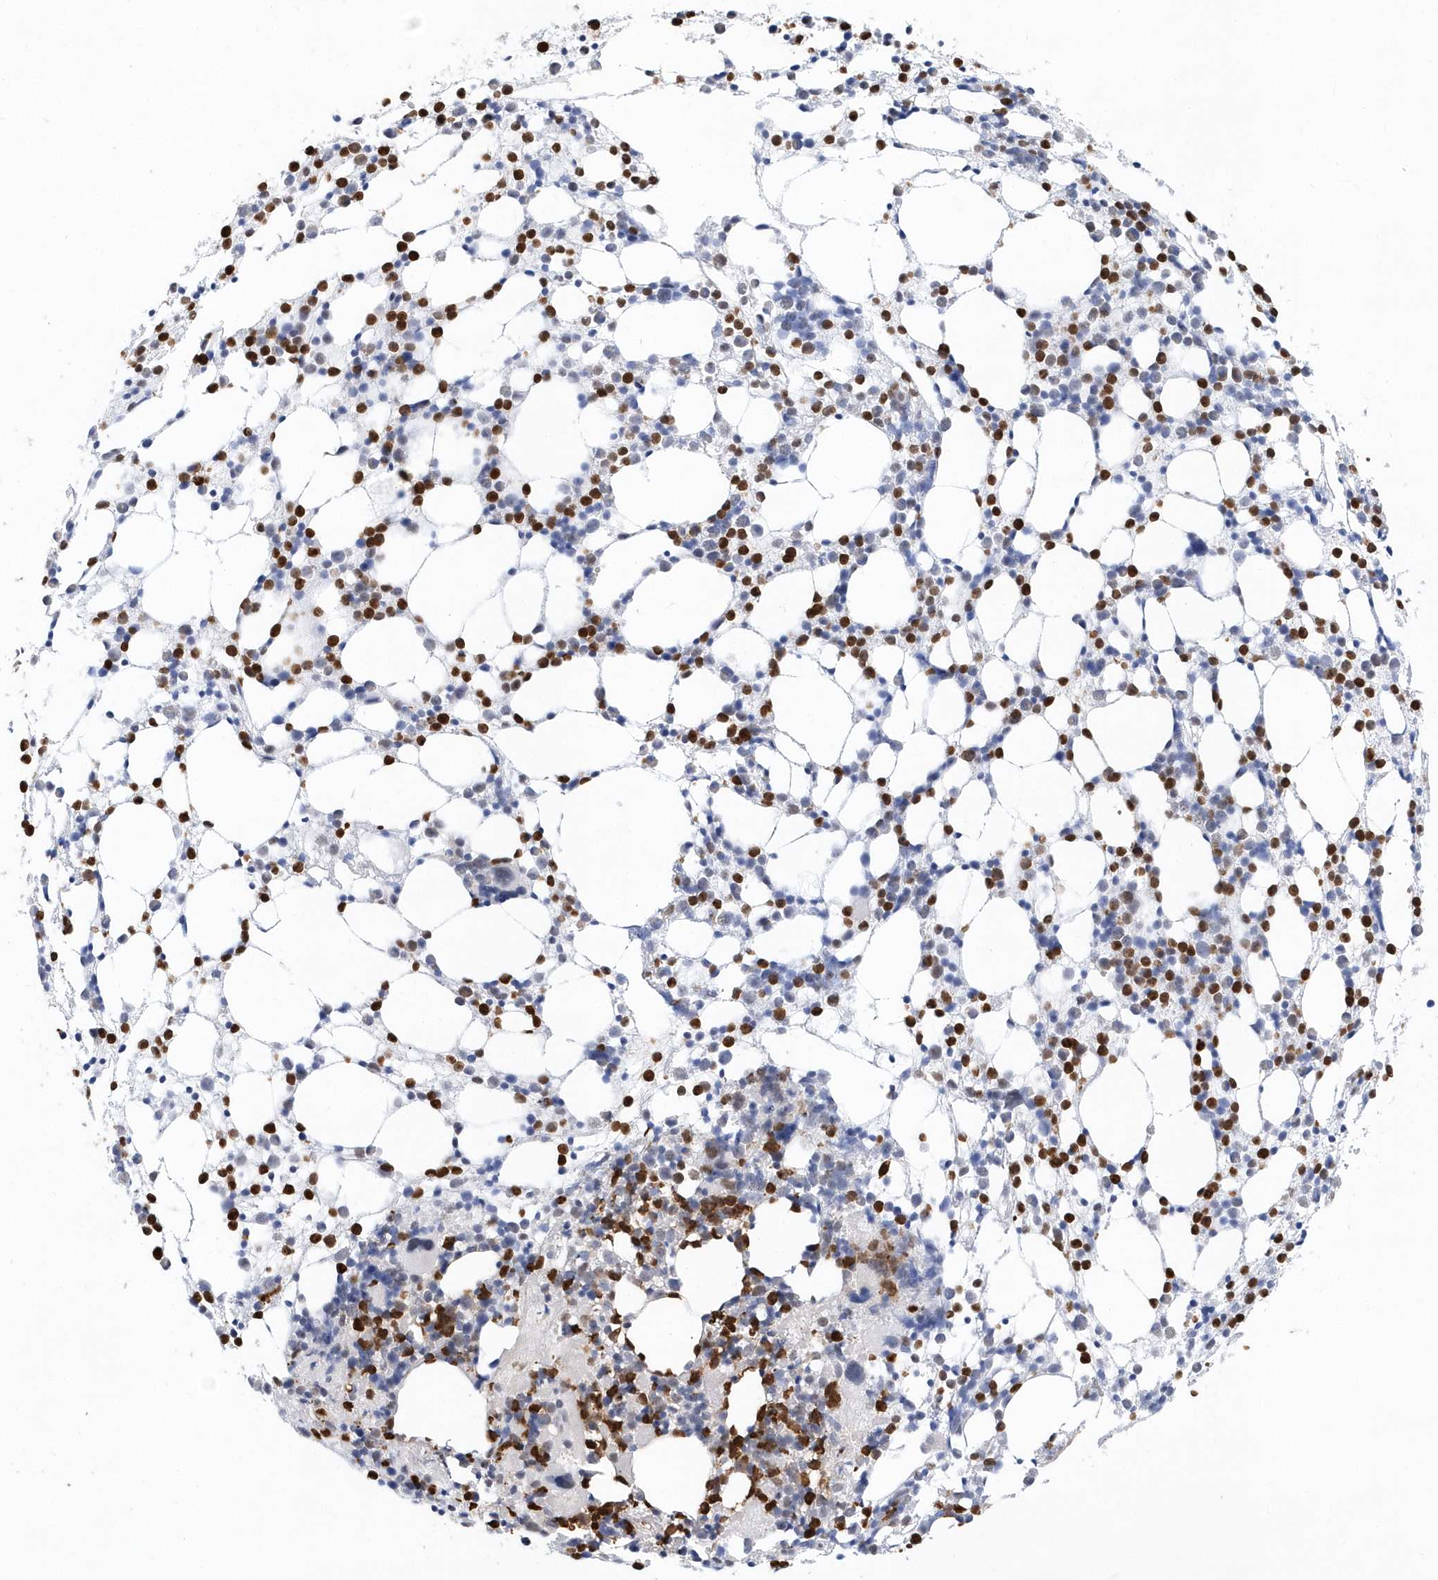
{"staining": {"intensity": "strong", "quantity": "25%-75%", "location": "nuclear"}, "tissue": "bone marrow", "cell_type": "Hematopoietic cells", "image_type": "normal", "snomed": [{"axis": "morphology", "description": "Normal tissue, NOS"}, {"axis": "topography", "description": "Bone marrow"}], "caption": "Unremarkable bone marrow was stained to show a protein in brown. There is high levels of strong nuclear staining in approximately 25%-75% of hematopoietic cells. (DAB (3,3'-diaminobenzidine) = brown stain, brightfield microscopy at high magnification).", "gene": "RPP30", "patient": {"sex": "female", "age": 57}}